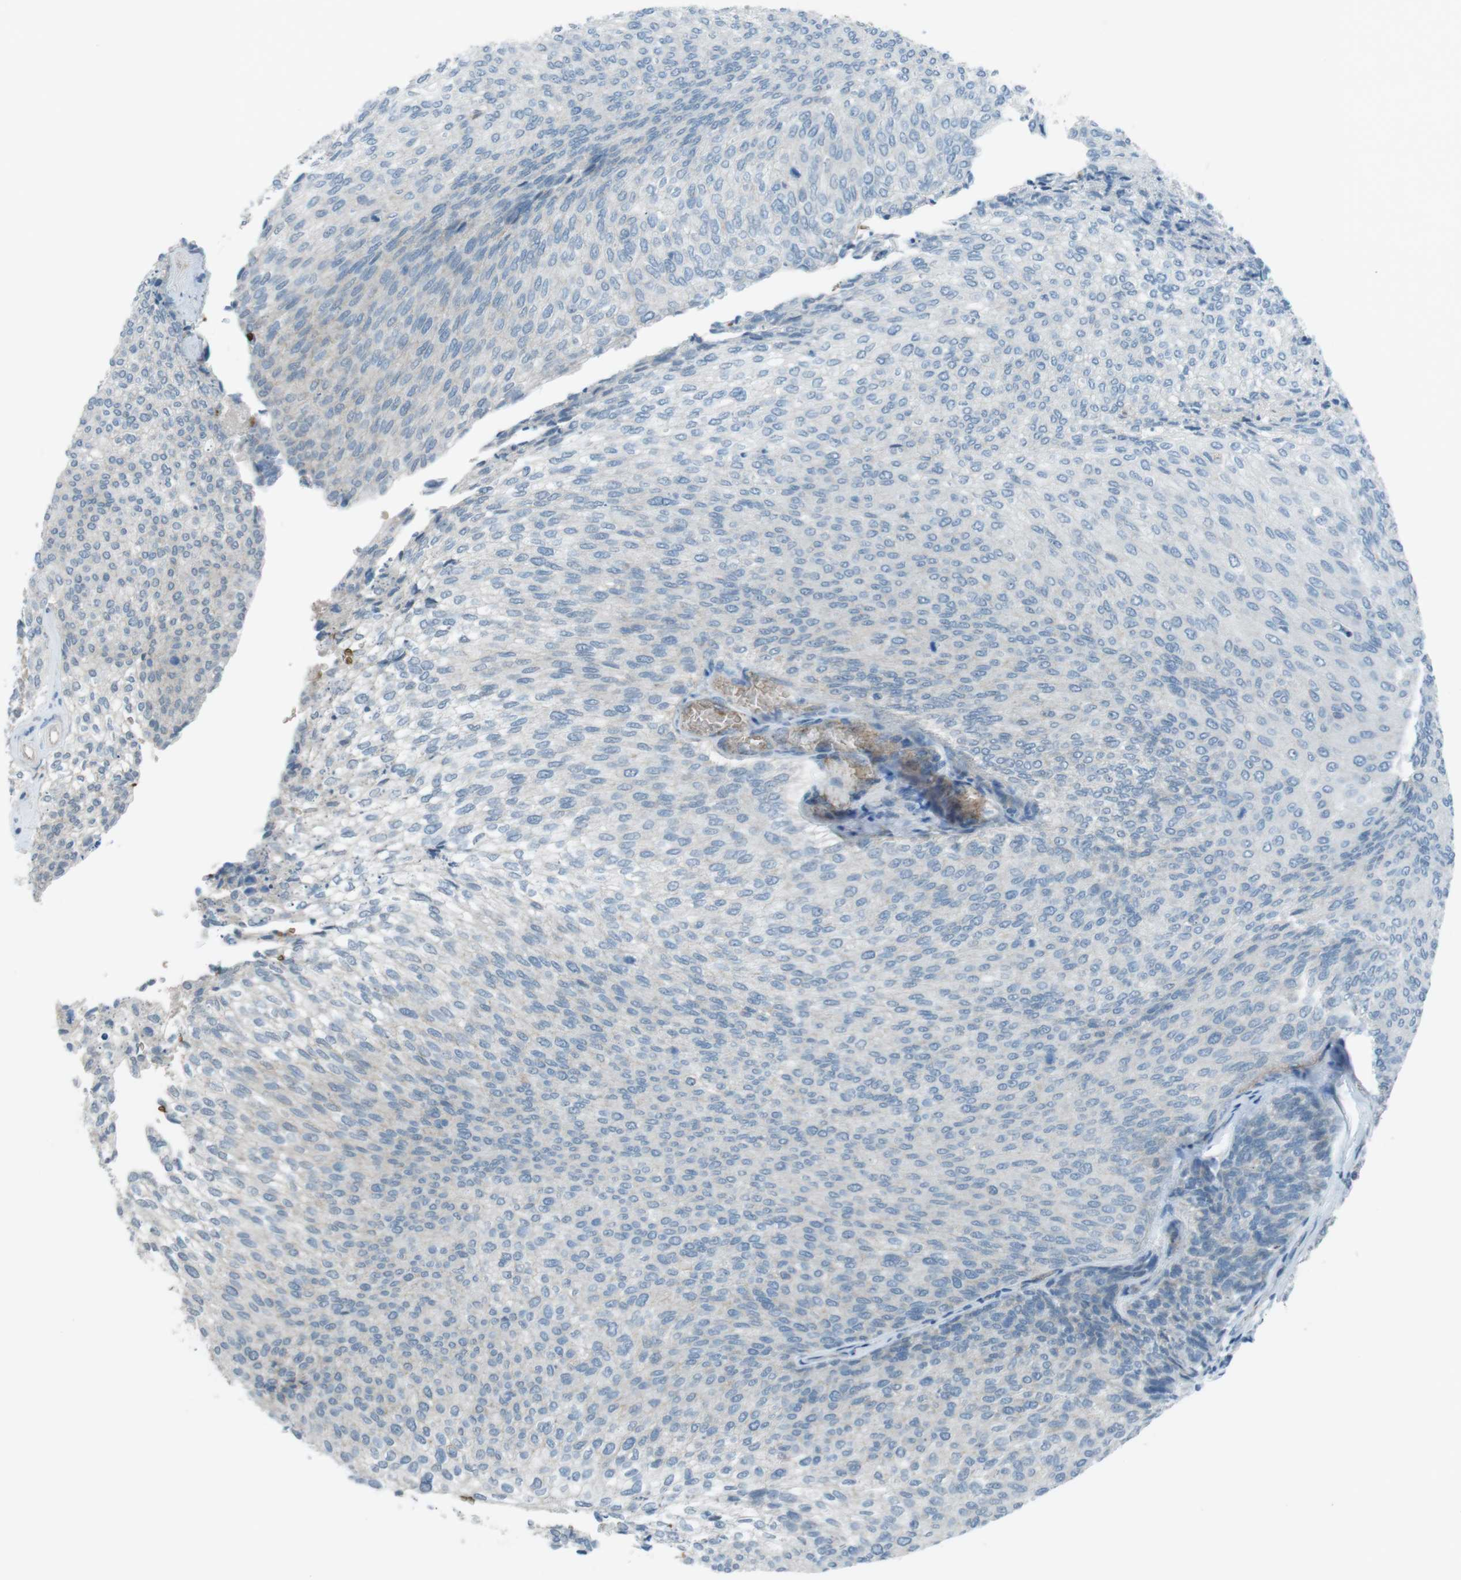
{"staining": {"intensity": "negative", "quantity": "none", "location": "none"}, "tissue": "urothelial cancer", "cell_type": "Tumor cells", "image_type": "cancer", "snomed": [{"axis": "morphology", "description": "Urothelial carcinoma, Low grade"}, {"axis": "topography", "description": "Urinary bladder"}], "caption": "Immunohistochemistry photomicrograph of neoplastic tissue: urothelial cancer stained with DAB (3,3'-diaminobenzidine) shows no significant protein staining in tumor cells. (DAB immunohistochemistry visualized using brightfield microscopy, high magnification).", "gene": "SPTA1", "patient": {"sex": "female", "age": 79}}